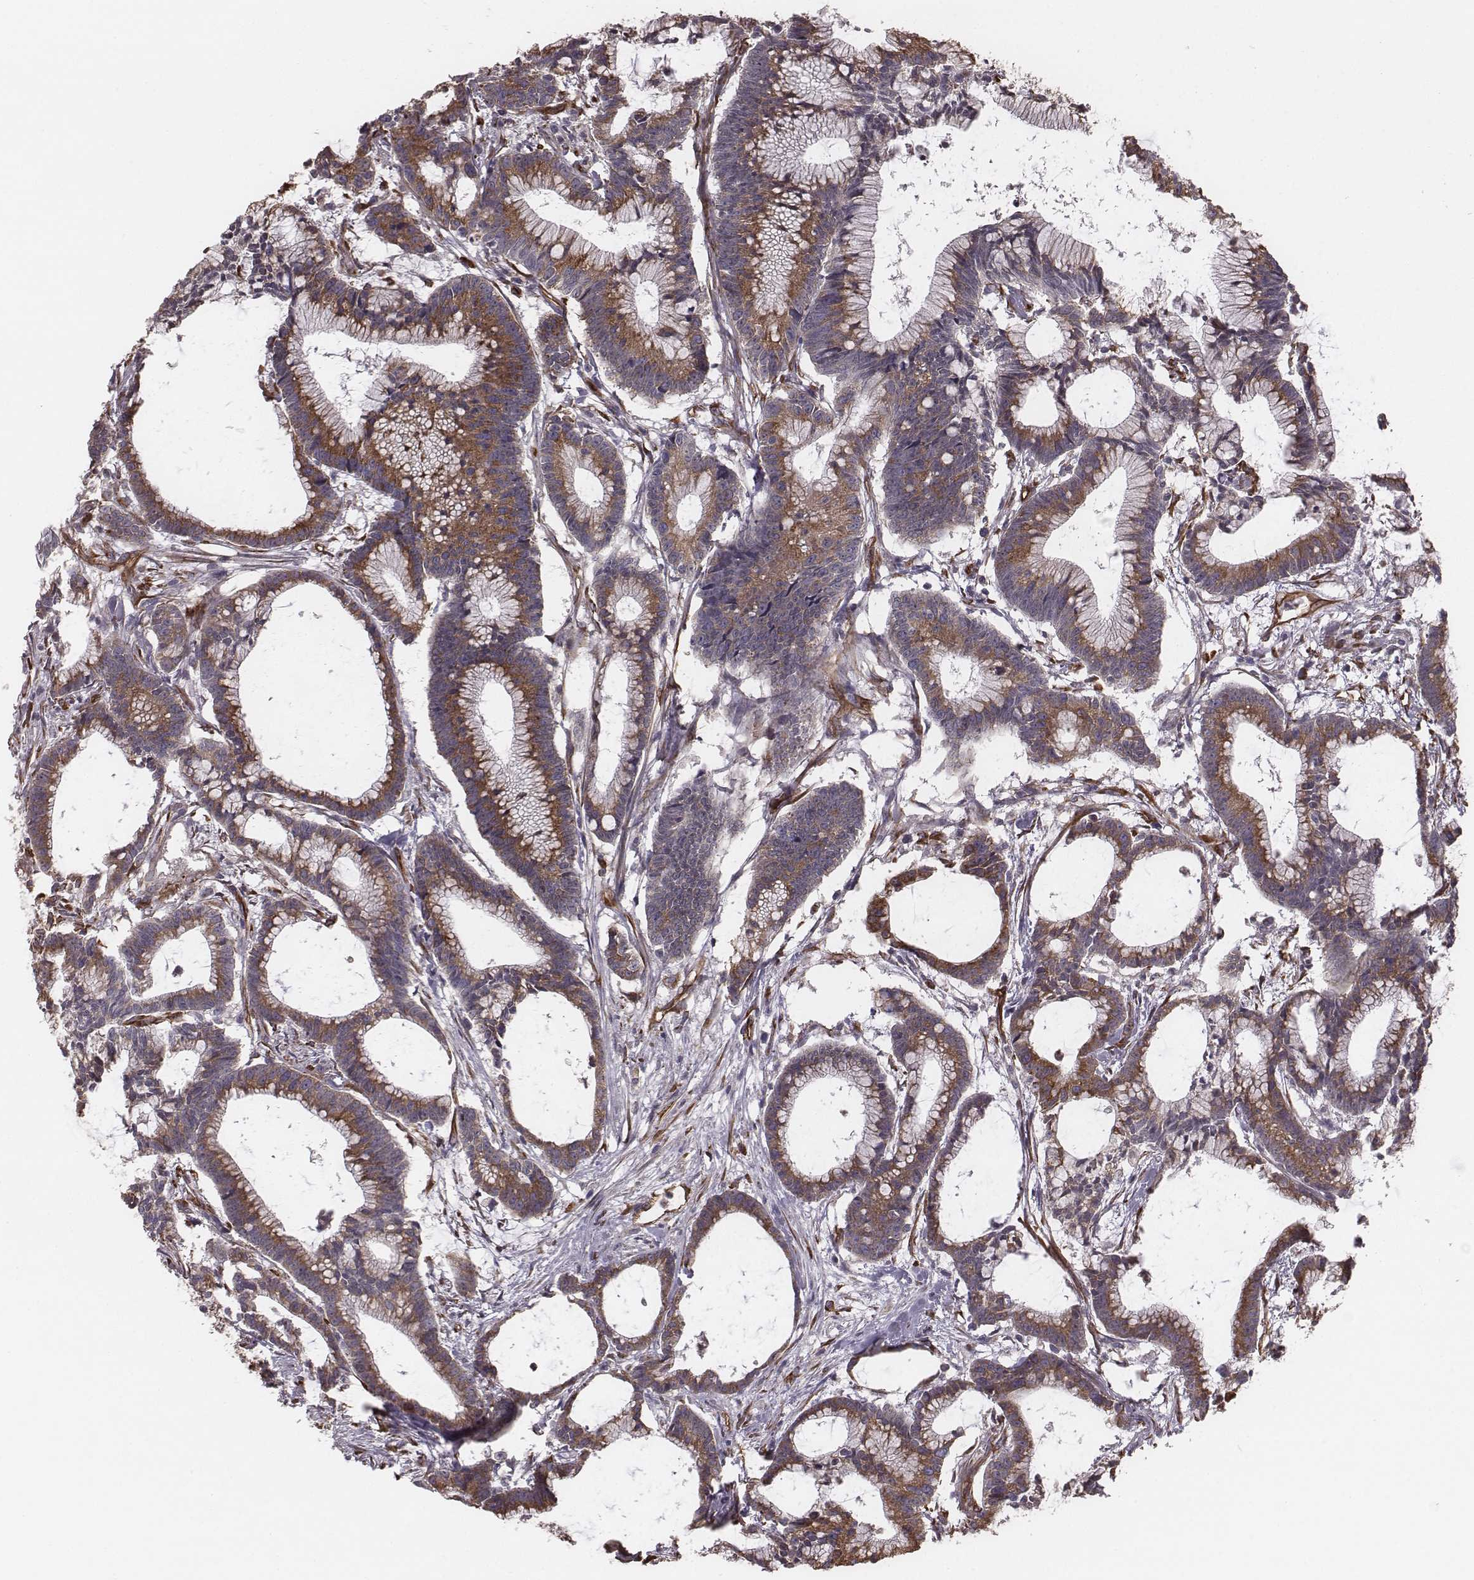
{"staining": {"intensity": "moderate", "quantity": ">75%", "location": "cytoplasmic/membranous"}, "tissue": "colorectal cancer", "cell_type": "Tumor cells", "image_type": "cancer", "snomed": [{"axis": "morphology", "description": "Adenocarcinoma, NOS"}, {"axis": "topography", "description": "Colon"}], "caption": "This histopathology image reveals immunohistochemistry staining of colorectal cancer (adenocarcinoma), with medium moderate cytoplasmic/membranous positivity in approximately >75% of tumor cells.", "gene": "PALMD", "patient": {"sex": "female", "age": 78}}